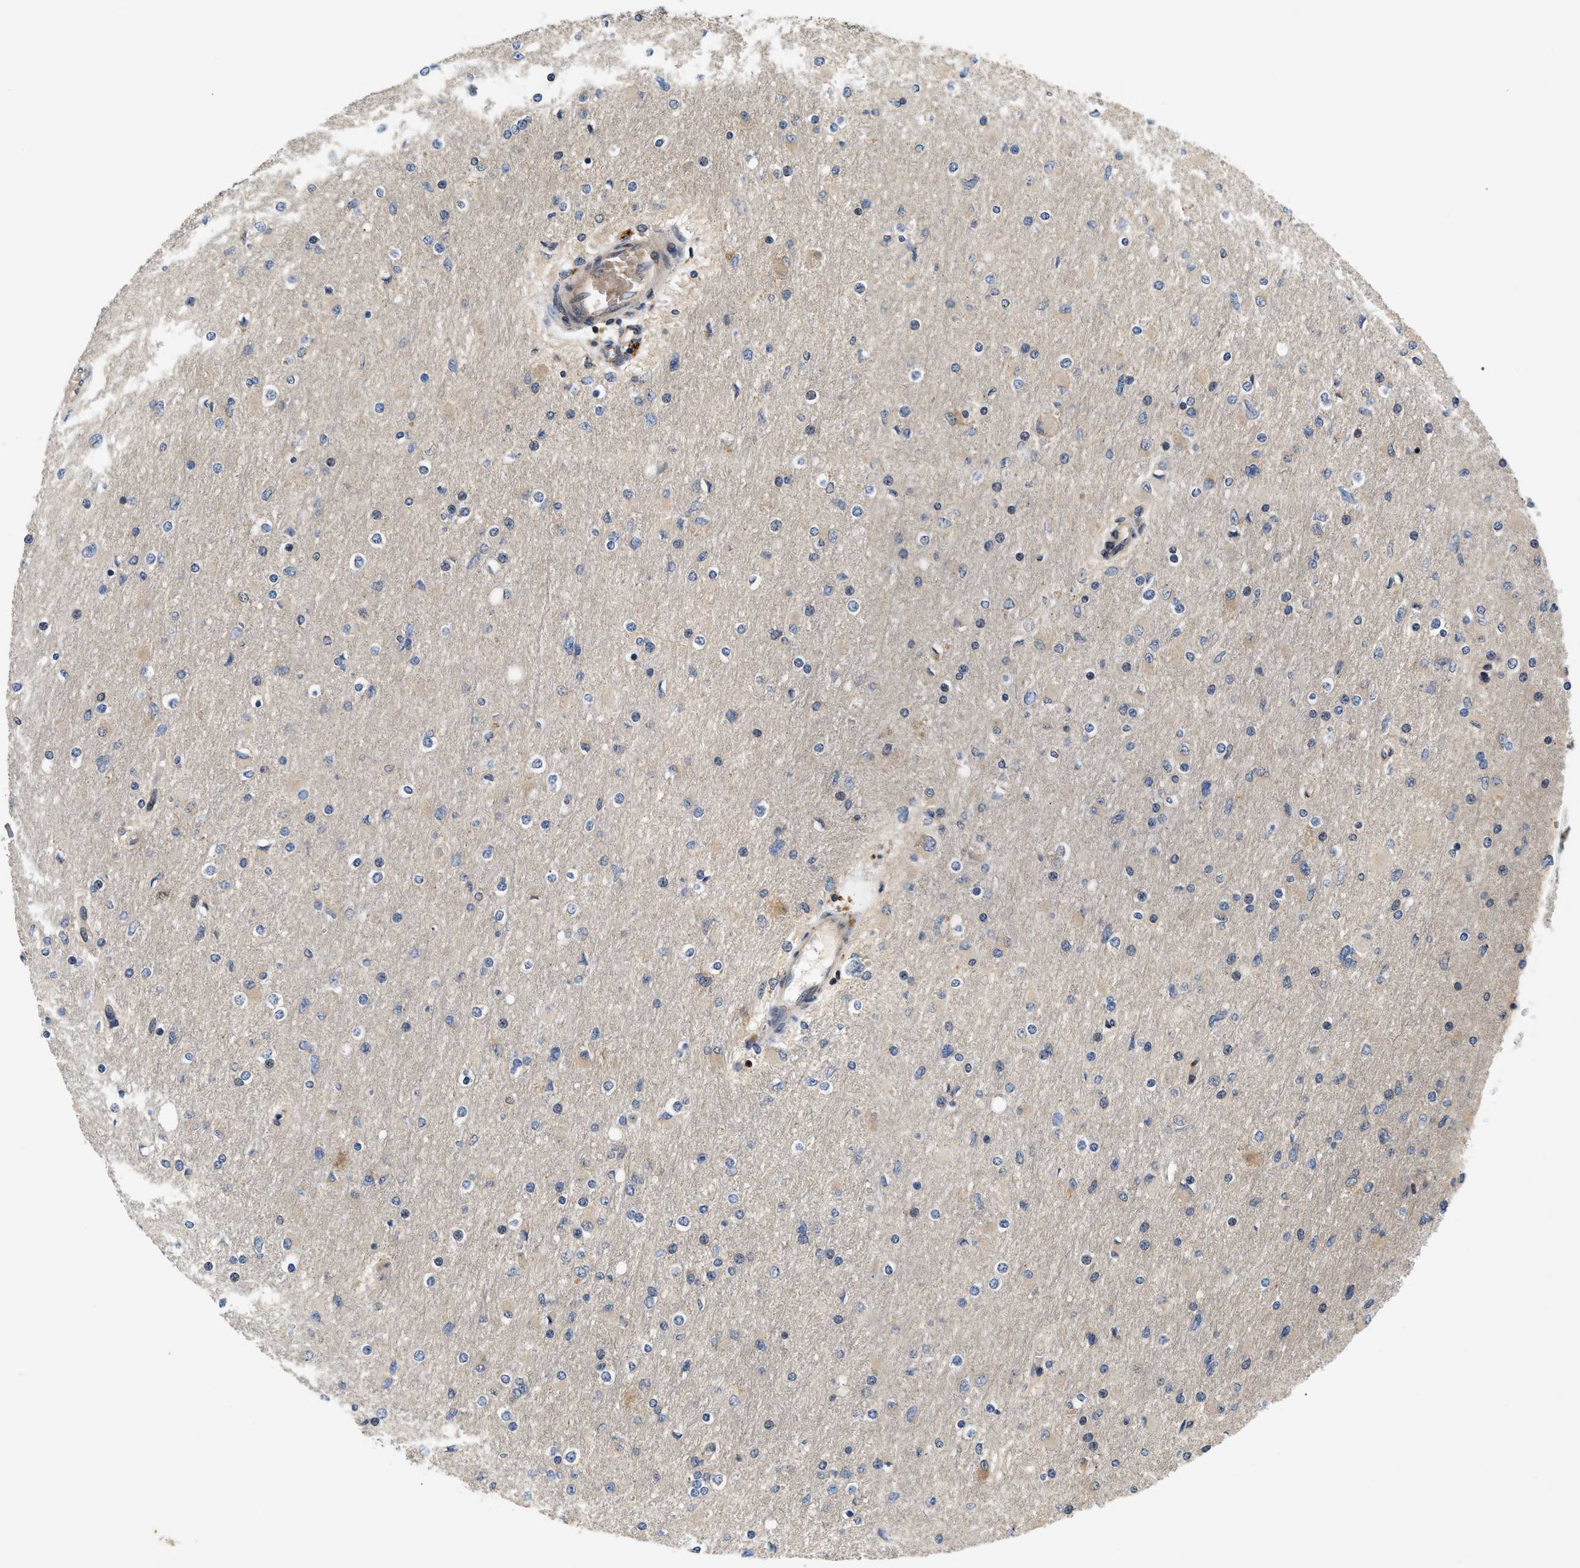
{"staining": {"intensity": "weak", "quantity": "<25%", "location": "cytoplasmic/membranous"}, "tissue": "glioma", "cell_type": "Tumor cells", "image_type": "cancer", "snomed": [{"axis": "morphology", "description": "Glioma, malignant, High grade"}, {"axis": "topography", "description": "Cerebral cortex"}], "caption": "IHC photomicrograph of neoplastic tissue: human glioma stained with DAB (3,3'-diaminobenzidine) shows no significant protein staining in tumor cells. The staining was performed using DAB (3,3'-diaminobenzidine) to visualize the protein expression in brown, while the nuclei were stained in blue with hematoxylin (Magnification: 20x).", "gene": "HMGCR", "patient": {"sex": "female", "age": 36}}